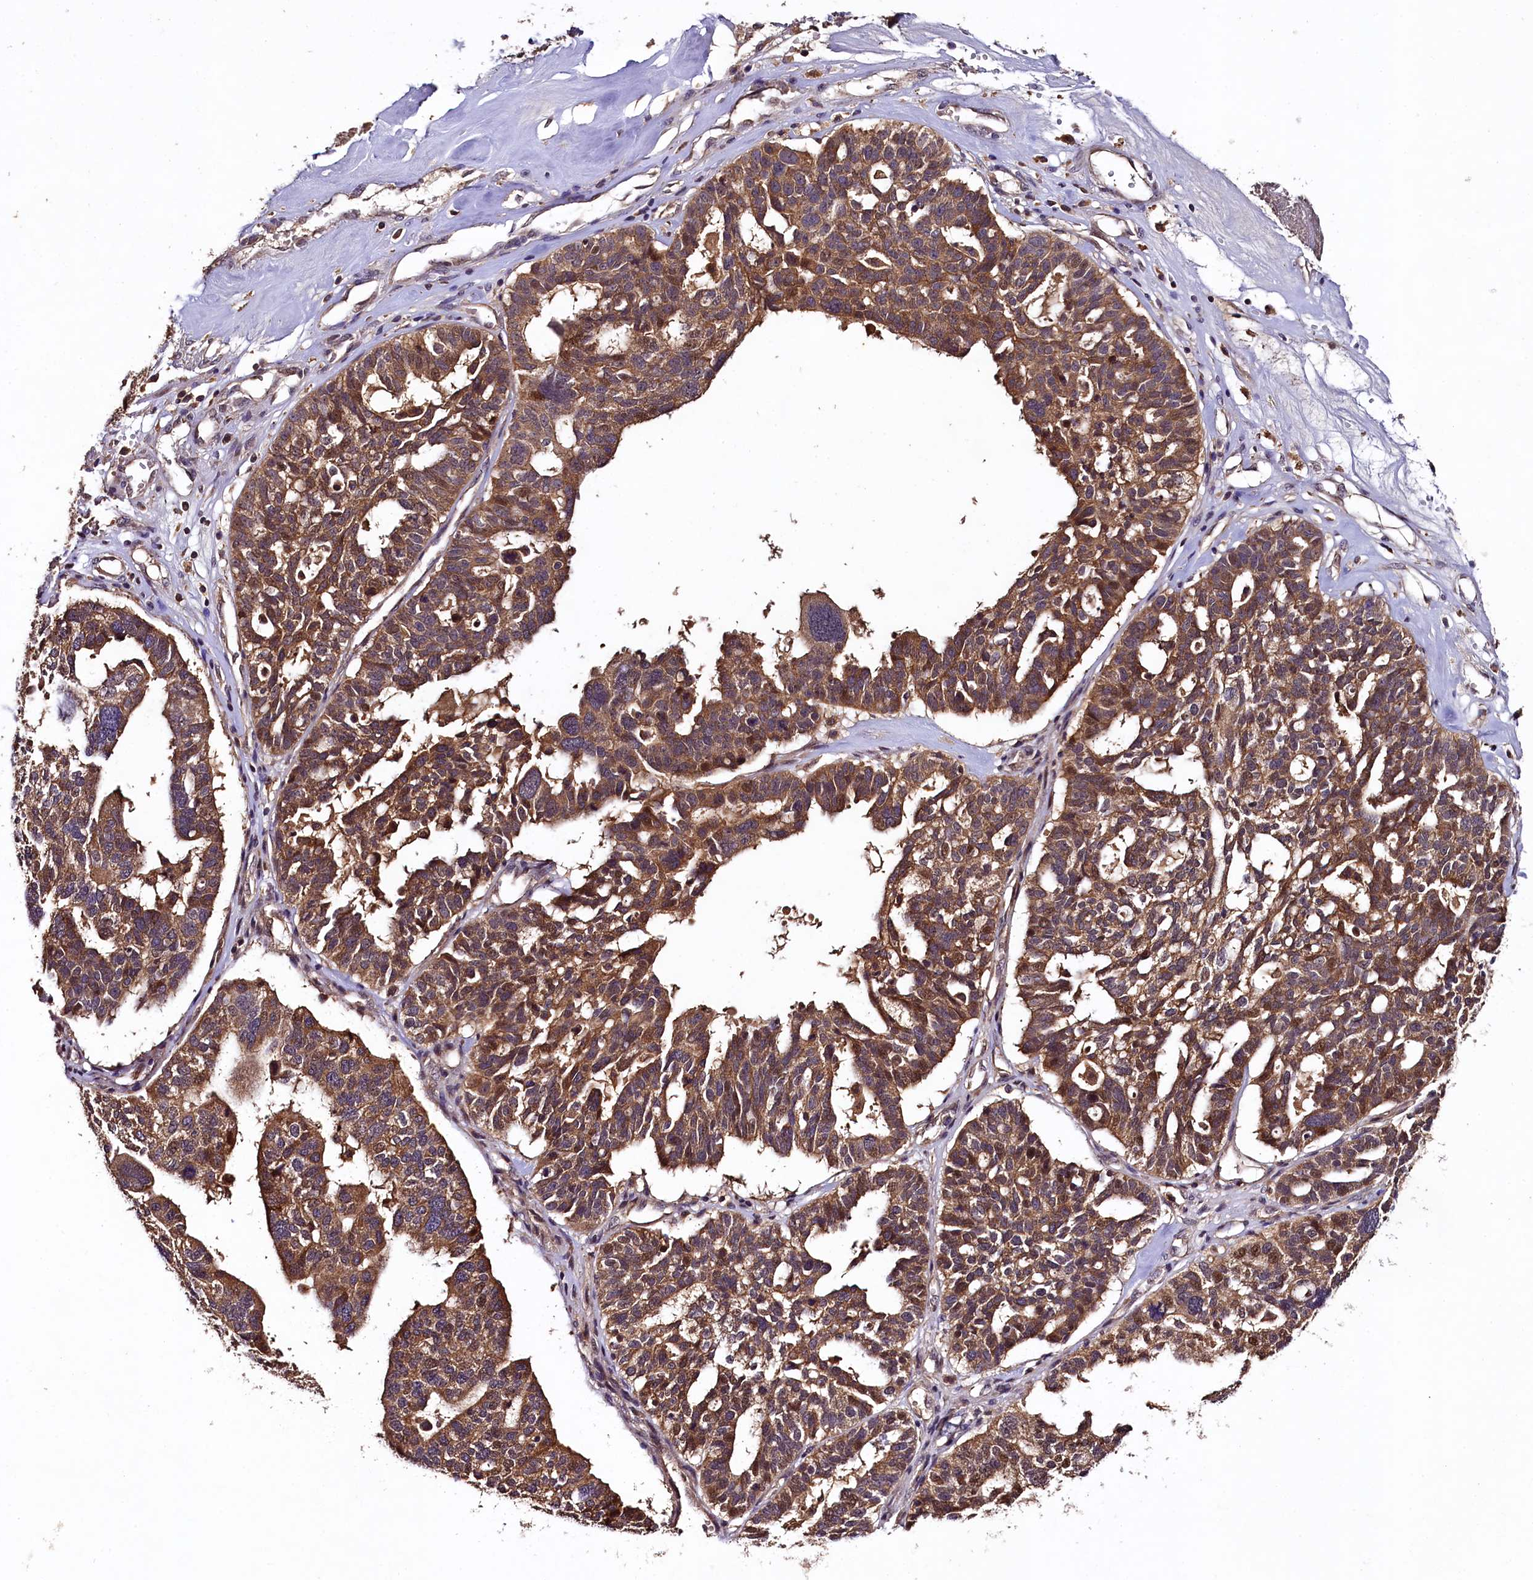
{"staining": {"intensity": "moderate", "quantity": ">75%", "location": "cytoplasmic/membranous,nuclear"}, "tissue": "ovarian cancer", "cell_type": "Tumor cells", "image_type": "cancer", "snomed": [{"axis": "morphology", "description": "Cystadenocarcinoma, serous, NOS"}, {"axis": "topography", "description": "Ovary"}], "caption": "Immunohistochemistry (IHC) (DAB) staining of human ovarian cancer (serous cystadenocarcinoma) shows moderate cytoplasmic/membranous and nuclear protein positivity in about >75% of tumor cells.", "gene": "PLXNB1", "patient": {"sex": "female", "age": 59}}